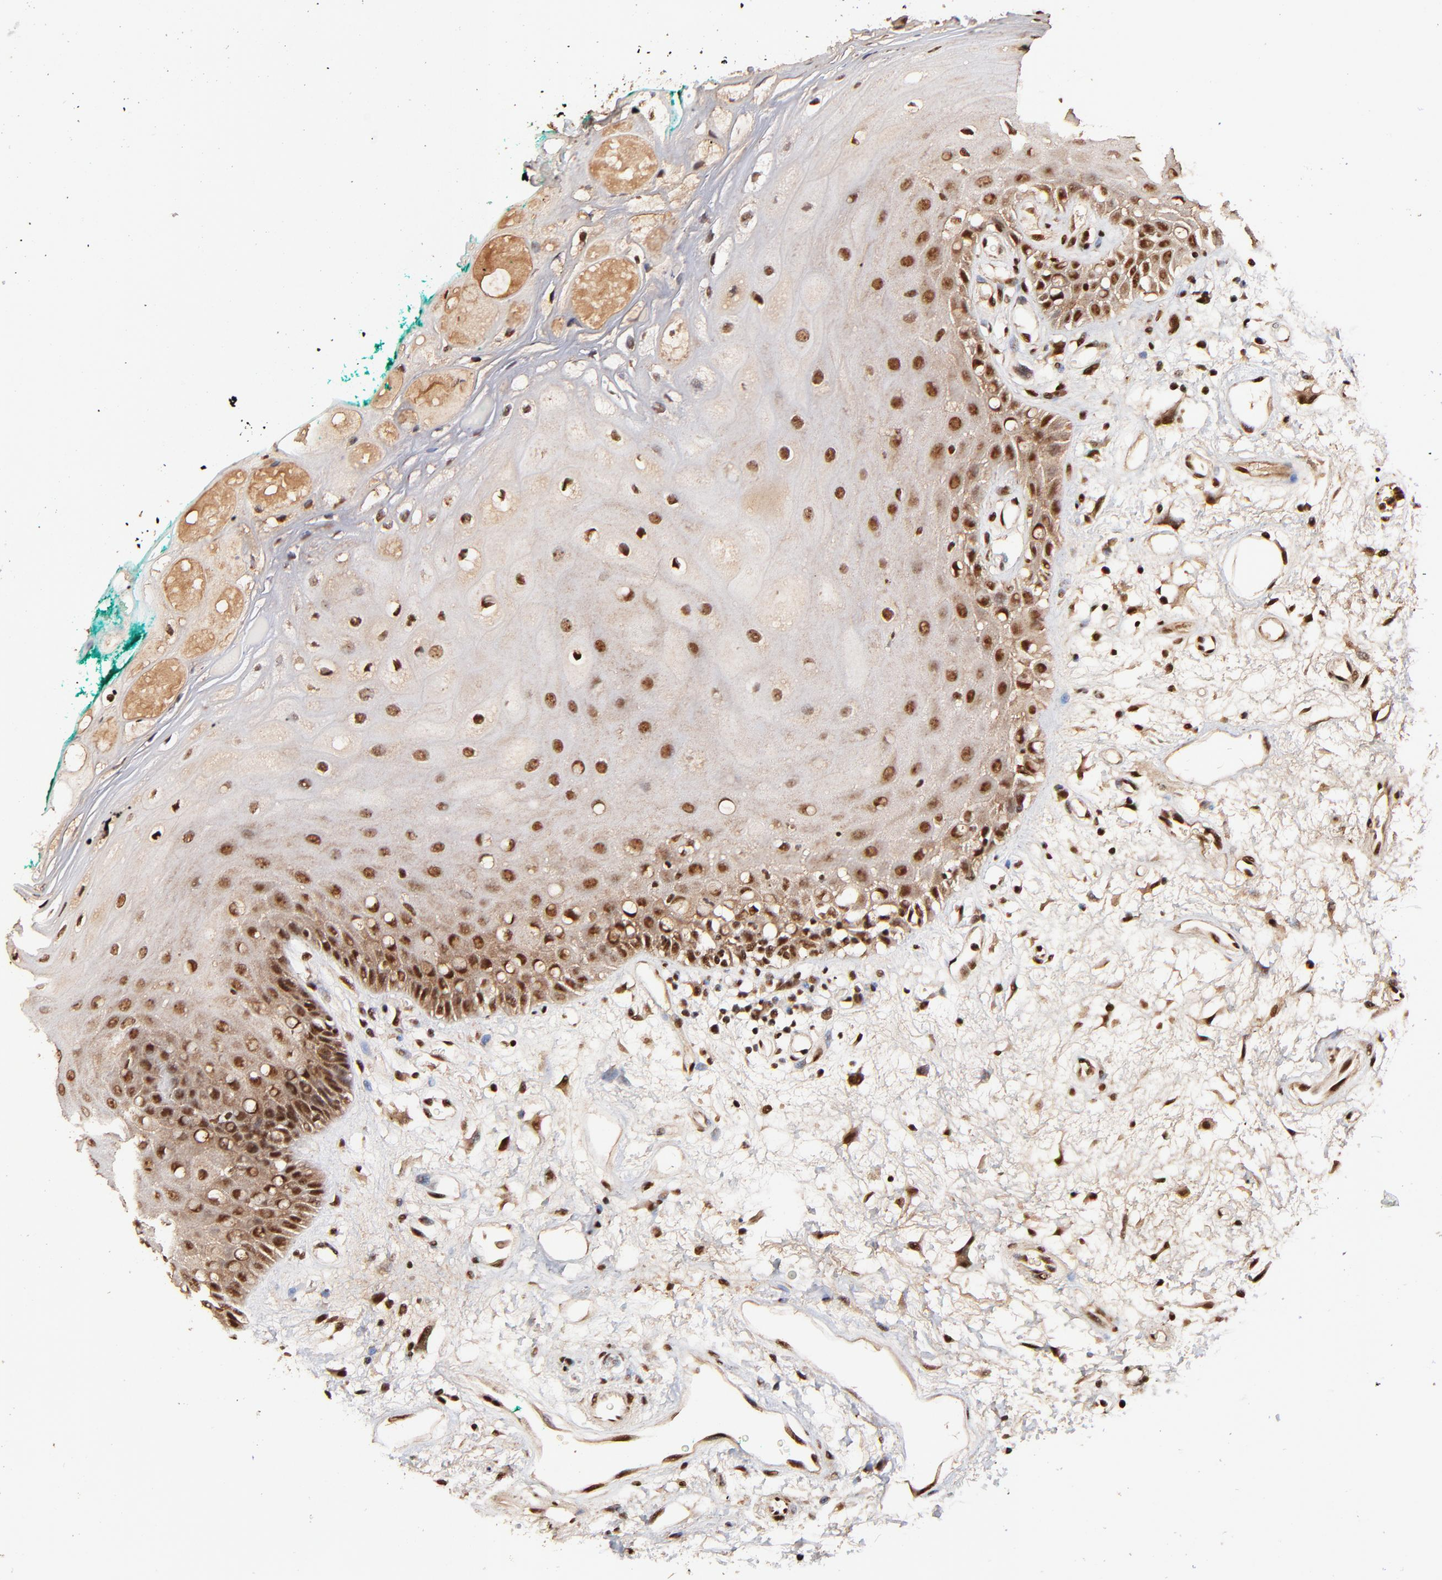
{"staining": {"intensity": "strong", "quantity": ">75%", "location": "cytoplasmic/membranous,nuclear"}, "tissue": "oral mucosa", "cell_type": "Squamous epithelial cells", "image_type": "normal", "snomed": [{"axis": "morphology", "description": "Normal tissue, NOS"}, {"axis": "morphology", "description": "Squamous cell carcinoma, NOS"}, {"axis": "topography", "description": "Skeletal muscle"}, {"axis": "topography", "description": "Oral tissue"}, {"axis": "topography", "description": "Head-Neck"}], "caption": "A brown stain labels strong cytoplasmic/membranous,nuclear positivity of a protein in squamous epithelial cells of unremarkable oral mucosa. The protein of interest is shown in brown color, while the nuclei are stained blue.", "gene": "MED12", "patient": {"sex": "female", "age": 84}}